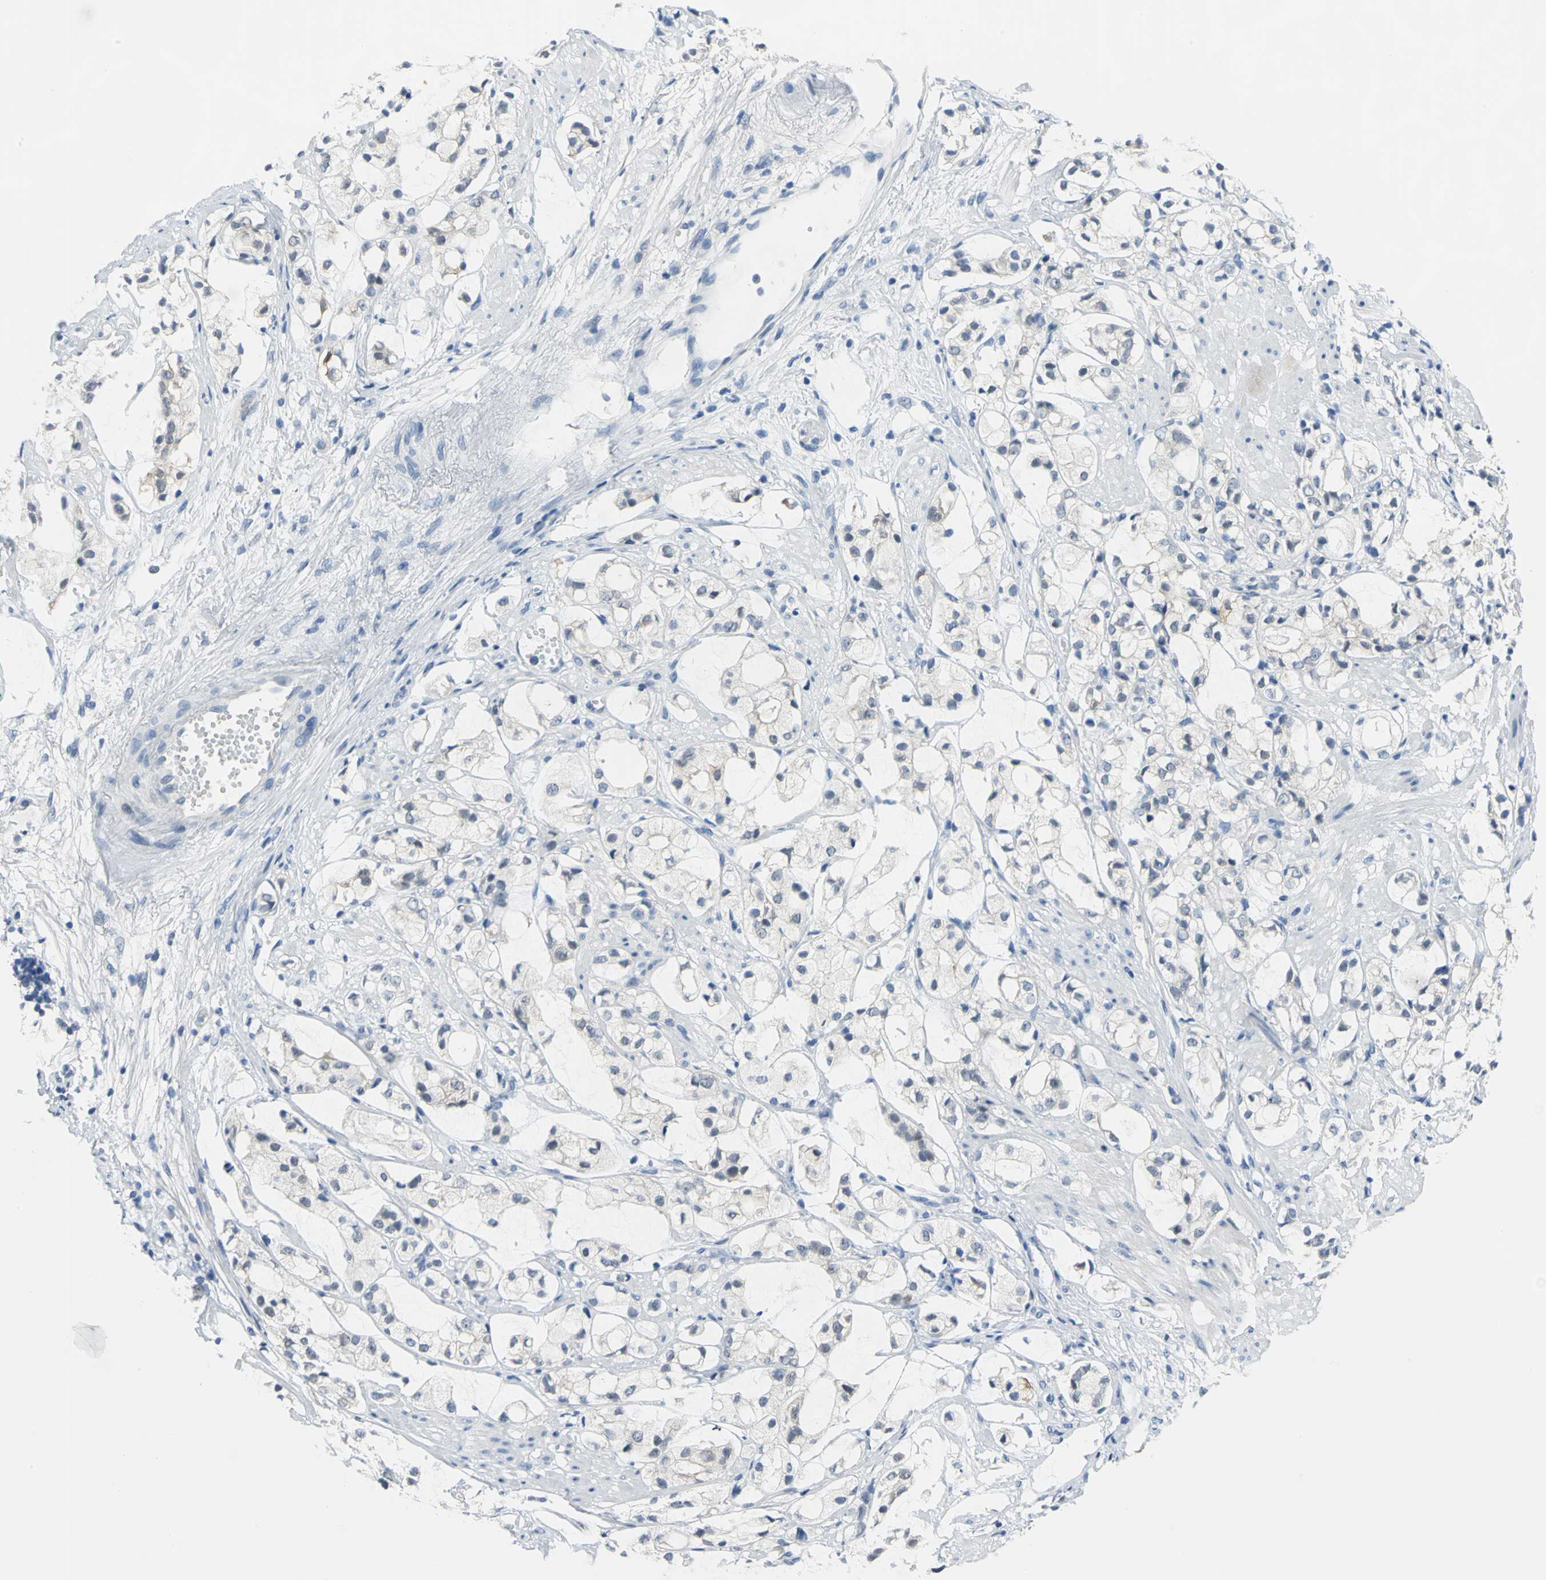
{"staining": {"intensity": "negative", "quantity": "none", "location": "none"}, "tissue": "prostate cancer", "cell_type": "Tumor cells", "image_type": "cancer", "snomed": [{"axis": "morphology", "description": "Adenocarcinoma, High grade"}, {"axis": "topography", "description": "Prostate"}], "caption": "Tumor cells are negative for brown protein staining in prostate cancer.", "gene": "MUC4", "patient": {"sex": "male", "age": 85}}